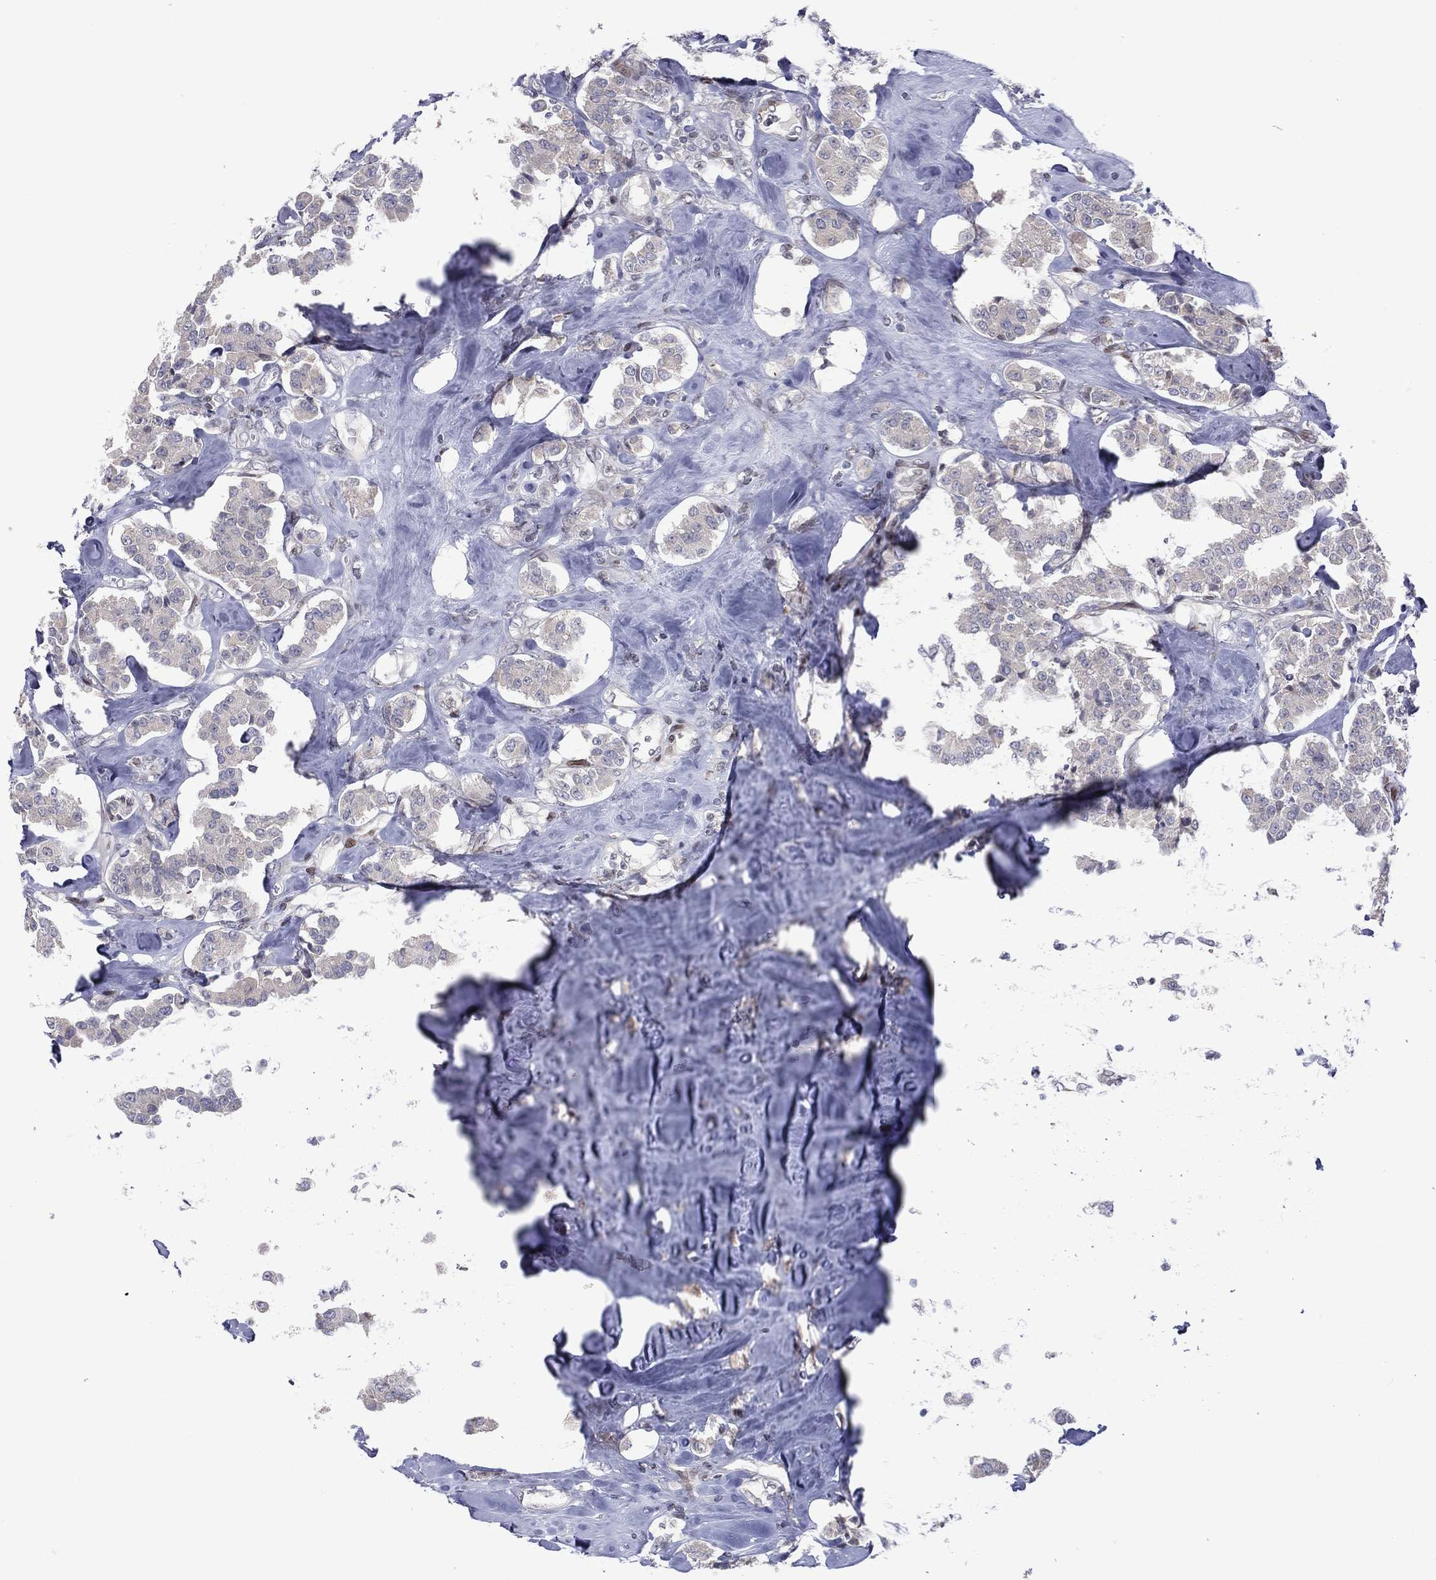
{"staining": {"intensity": "negative", "quantity": "none", "location": "none"}, "tissue": "carcinoid", "cell_type": "Tumor cells", "image_type": "cancer", "snomed": [{"axis": "morphology", "description": "Carcinoid, malignant, NOS"}, {"axis": "topography", "description": "Pancreas"}], "caption": "Tumor cells show no significant protein positivity in carcinoid.", "gene": "DBF4B", "patient": {"sex": "male", "age": 41}}